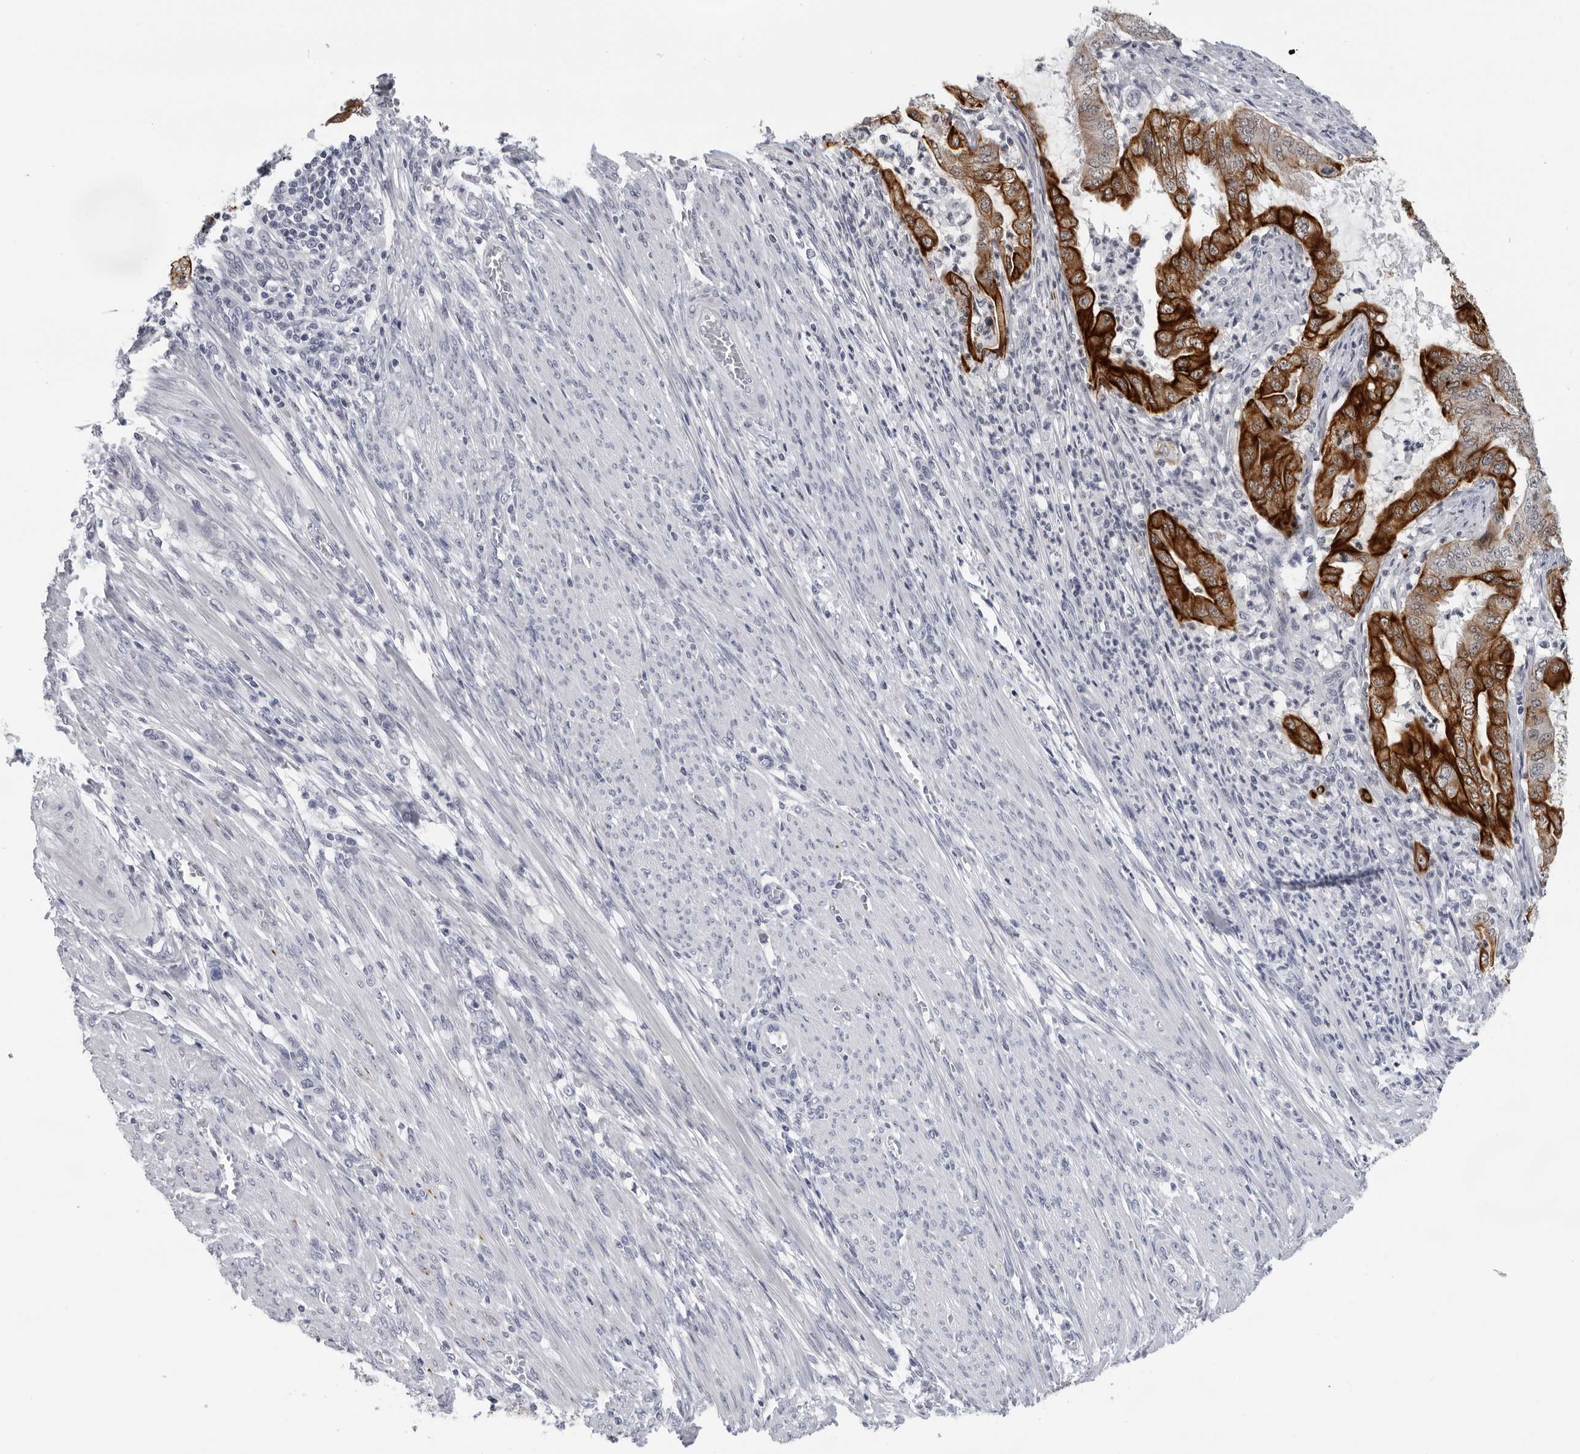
{"staining": {"intensity": "strong", "quantity": ">75%", "location": "cytoplasmic/membranous"}, "tissue": "endometrial cancer", "cell_type": "Tumor cells", "image_type": "cancer", "snomed": [{"axis": "morphology", "description": "Adenocarcinoma, NOS"}, {"axis": "topography", "description": "Endometrium"}], "caption": "Endometrial adenocarcinoma tissue reveals strong cytoplasmic/membranous staining in about >75% of tumor cells (IHC, brightfield microscopy, high magnification).", "gene": "CCDC28B", "patient": {"sex": "female", "age": 51}}